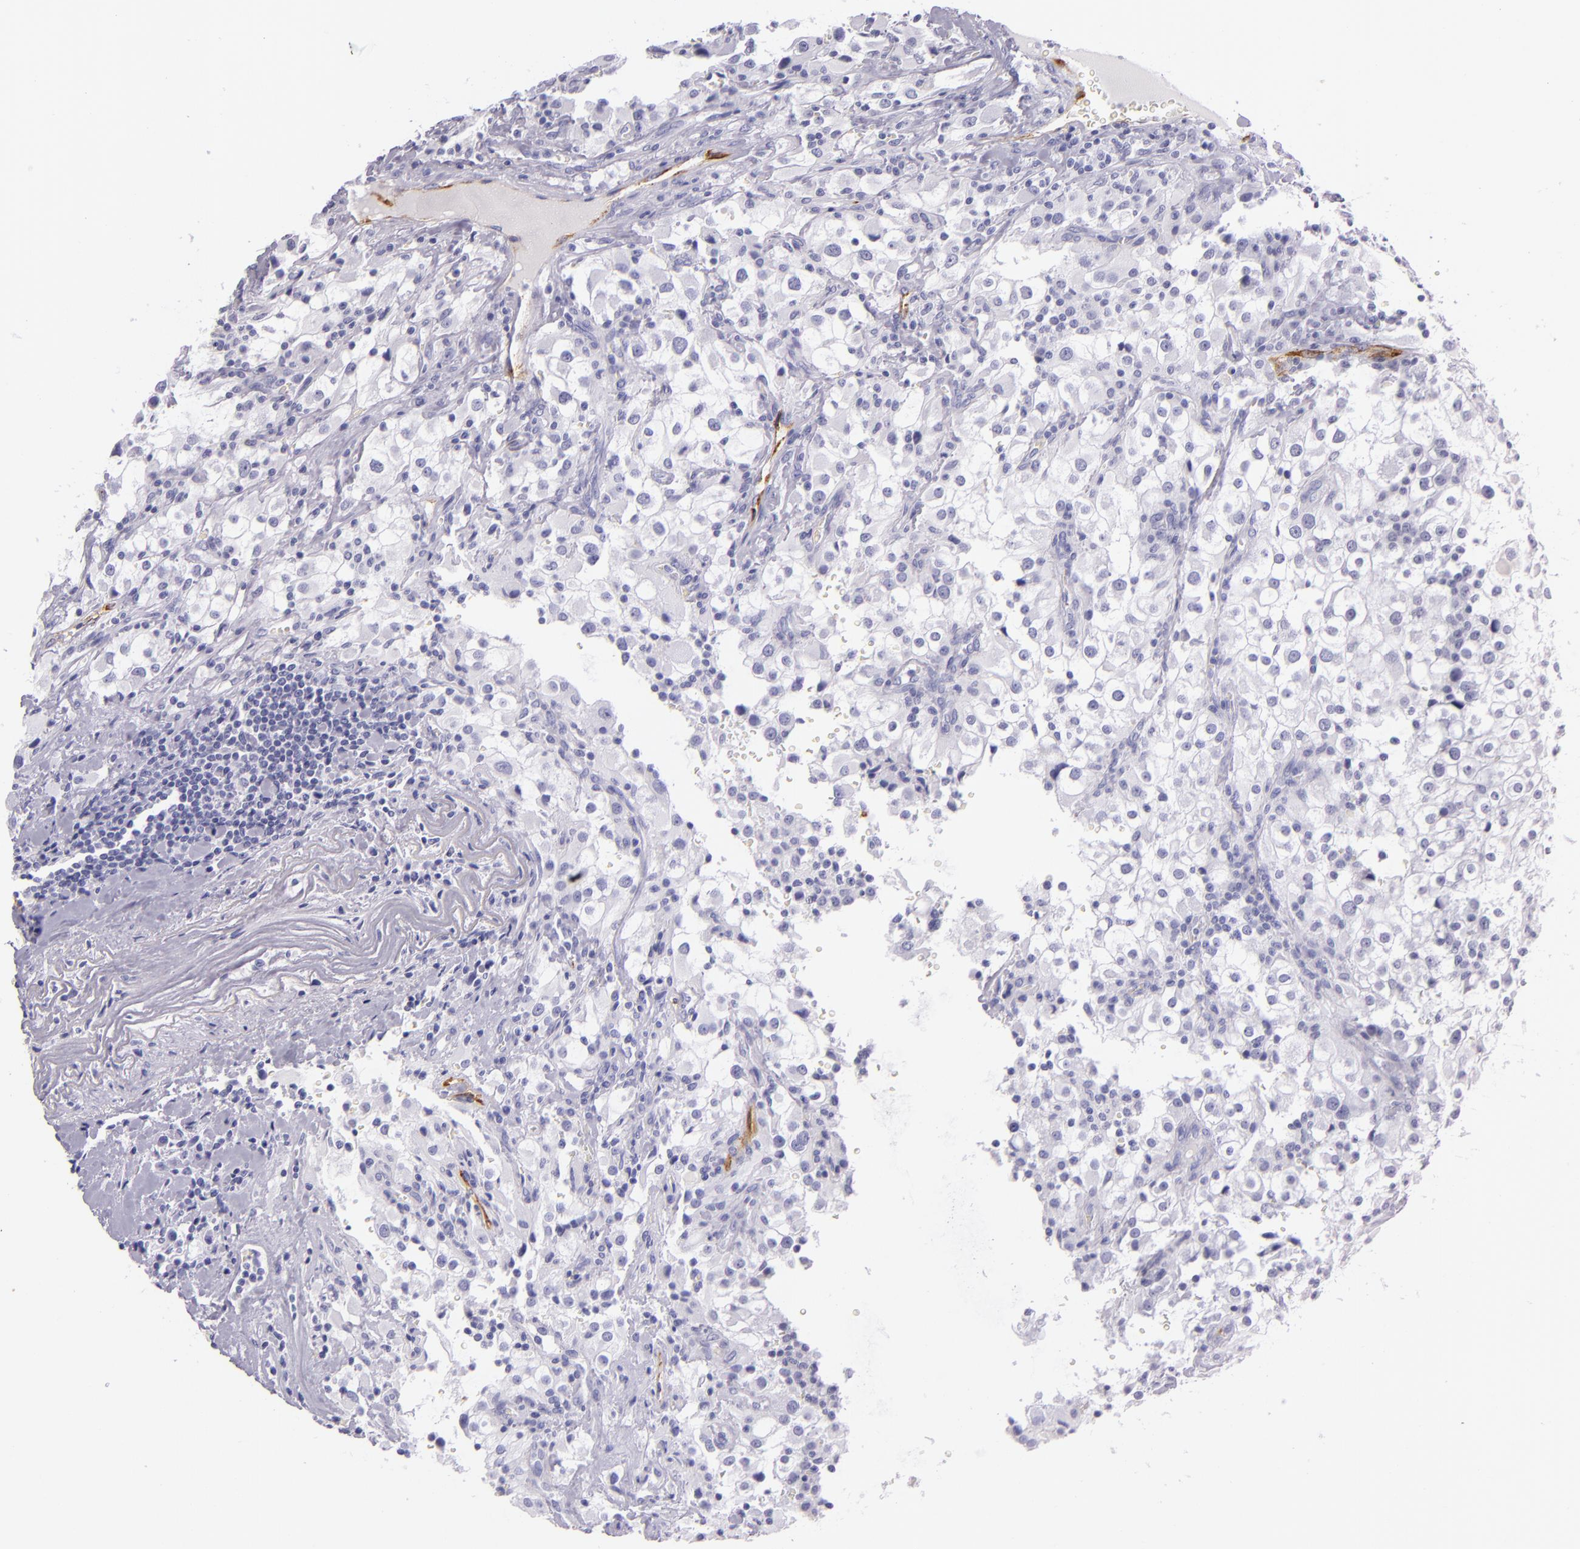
{"staining": {"intensity": "negative", "quantity": "none", "location": "none"}, "tissue": "renal cancer", "cell_type": "Tumor cells", "image_type": "cancer", "snomed": [{"axis": "morphology", "description": "Adenocarcinoma, NOS"}, {"axis": "topography", "description": "Kidney"}], "caption": "An immunohistochemistry (IHC) photomicrograph of adenocarcinoma (renal) is shown. There is no staining in tumor cells of adenocarcinoma (renal). (DAB immunohistochemistry with hematoxylin counter stain).", "gene": "SELP", "patient": {"sex": "female", "age": 52}}